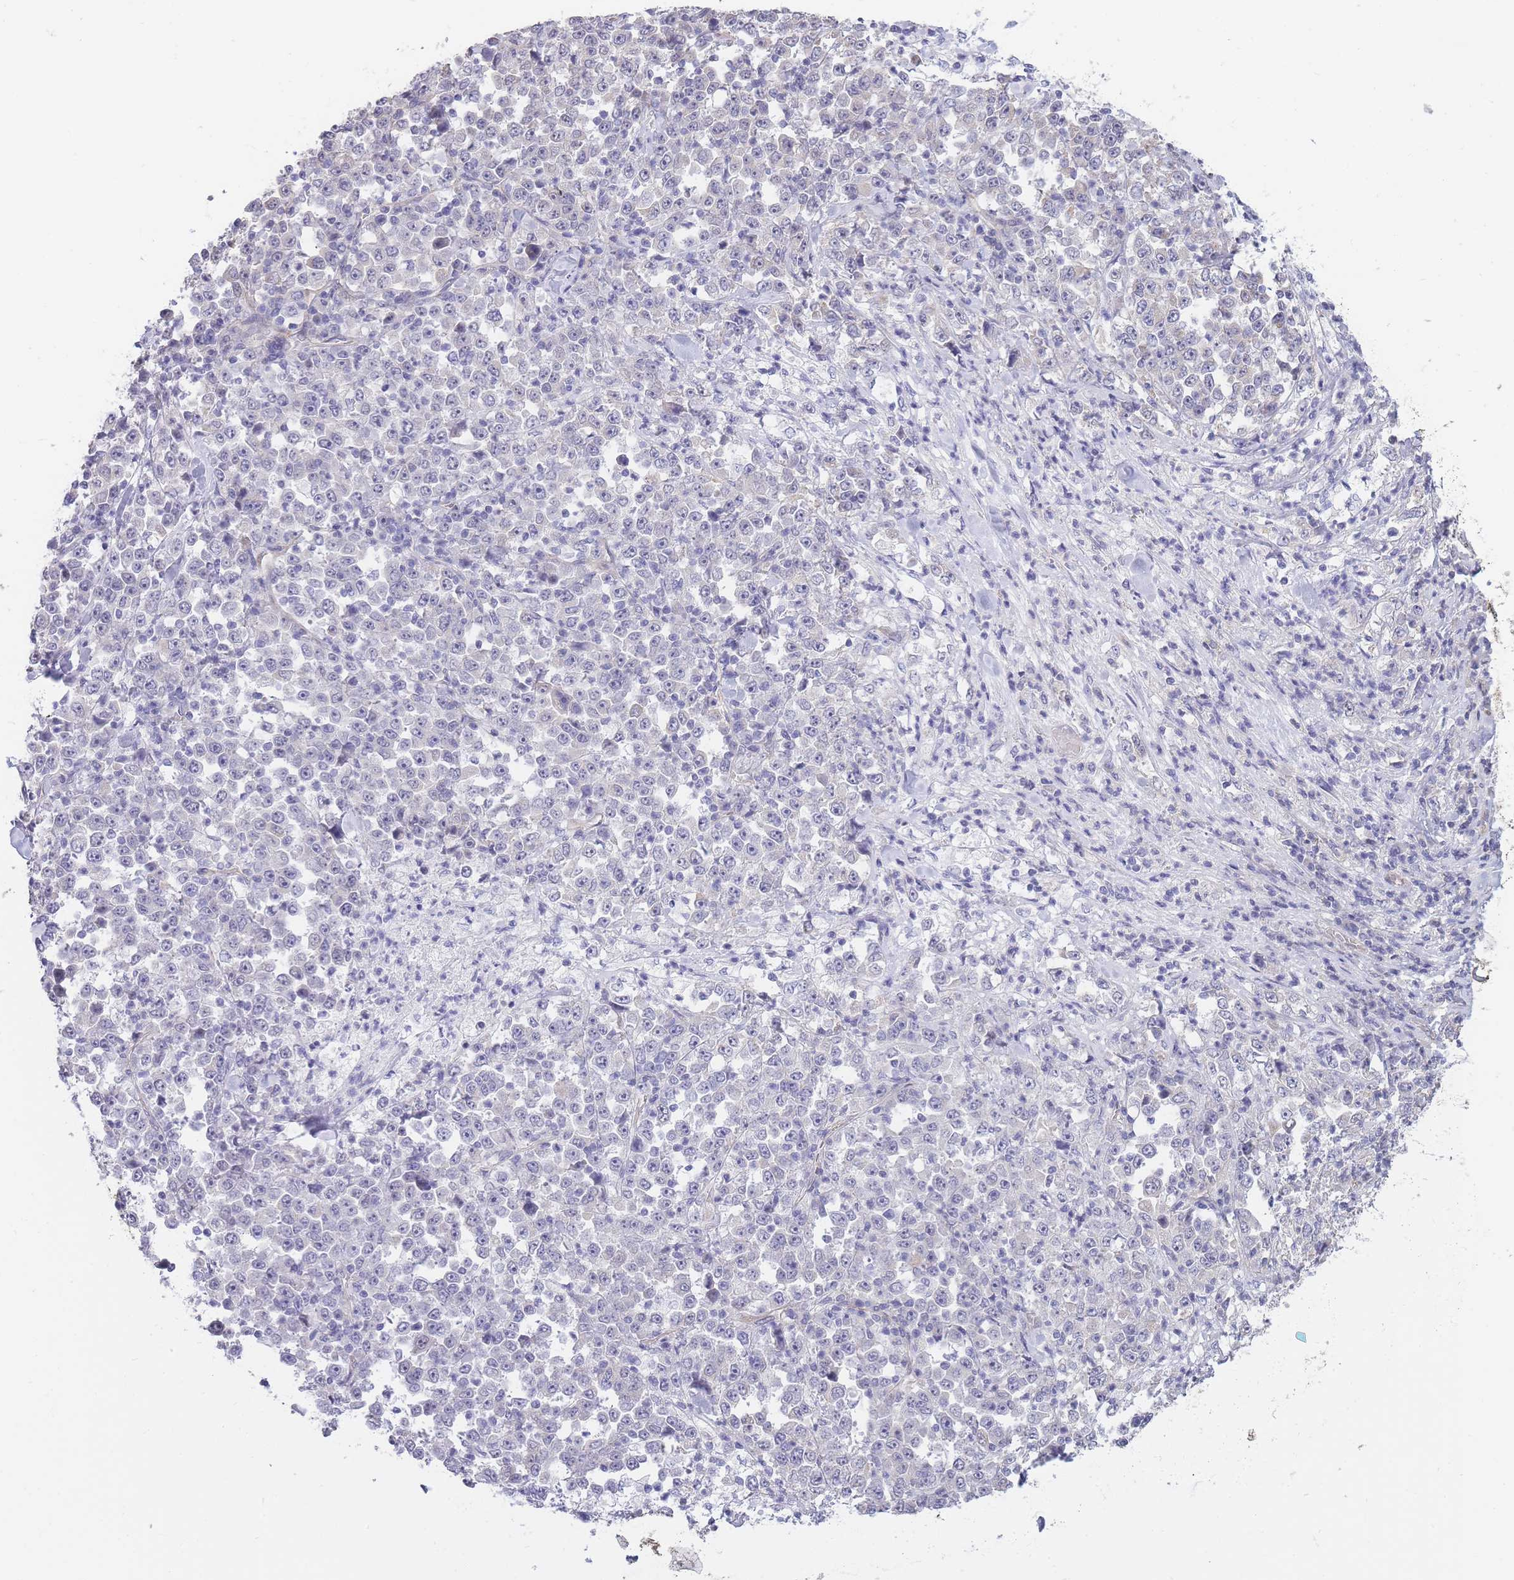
{"staining": {"intensity": "negative", "quantity": "none", "location": "none"}, "tissue": "stomach cancer", "cell_type": "Tumor cells", "image_type": "cancer", "snomed": [{"axis": "morphology", "description": "Normal tissue, NOS"}, {"axis": "morphology", "description": "Adenocarcinoma, NOS"}, {"axis": "topography", "description": "Stomach, upper"}, {"axis": "topography", "description": "Stomach"}], "caption": "Tumor cells are negative for brown protein staining in stomach cancer.", "gene": "C19orf25", "patient": {"sex": "male", "age": 59}}